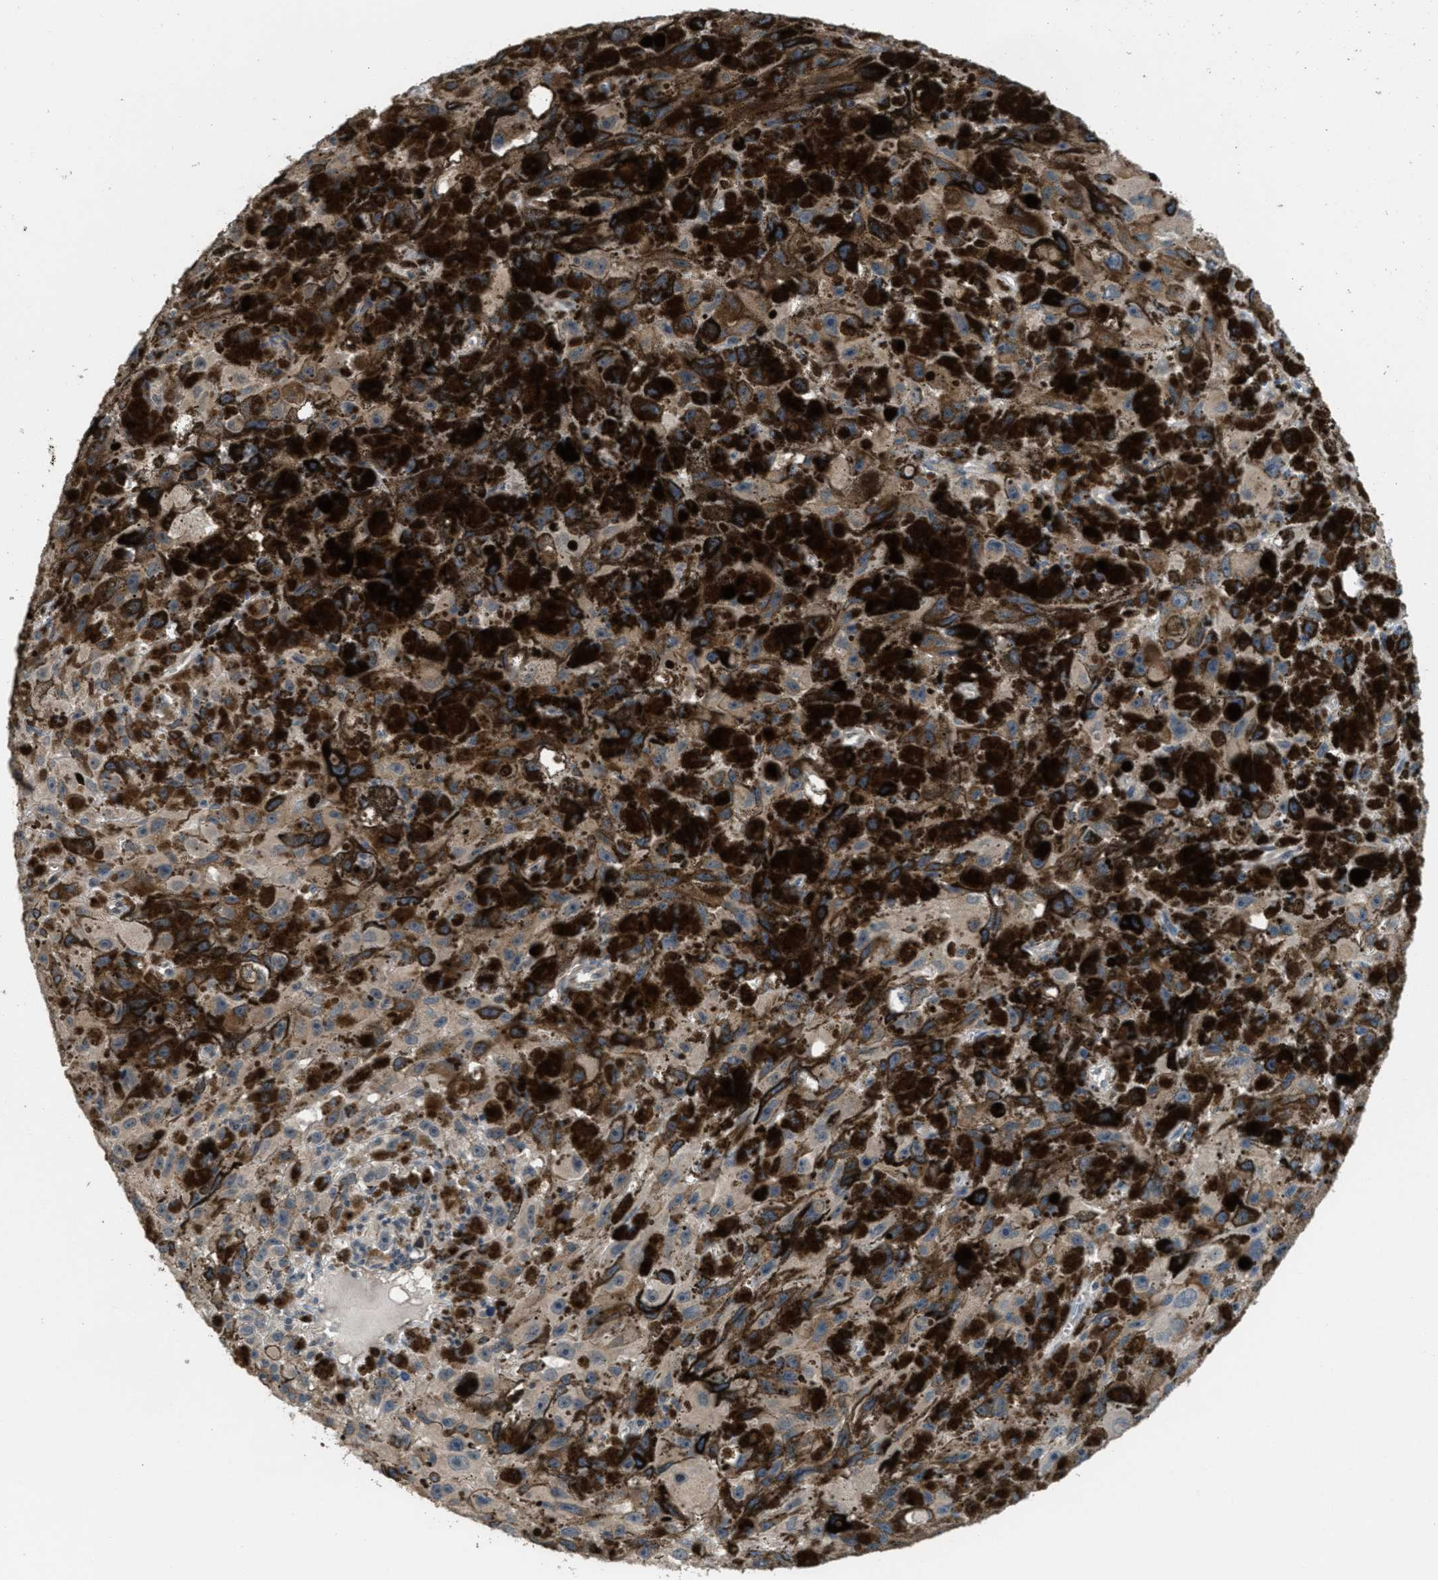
{"staining": {"intensity": "negative", "quantity": "none", "location": "none"}, "tissue": "melanoma", "cell_type": "Tumor cells", "image_type": "cancer", "snomed": [{"axis": "morphology", "description": "Malignant melanoma, NOS"}, {"axis": "topography", "description": "Skin"}], "caption": "Immunohistochemistry of malignant melanoma exhibits no positivity in tumor cells.", "gene": "NAT1", "patient": {"sex": "female", "age": 104}}